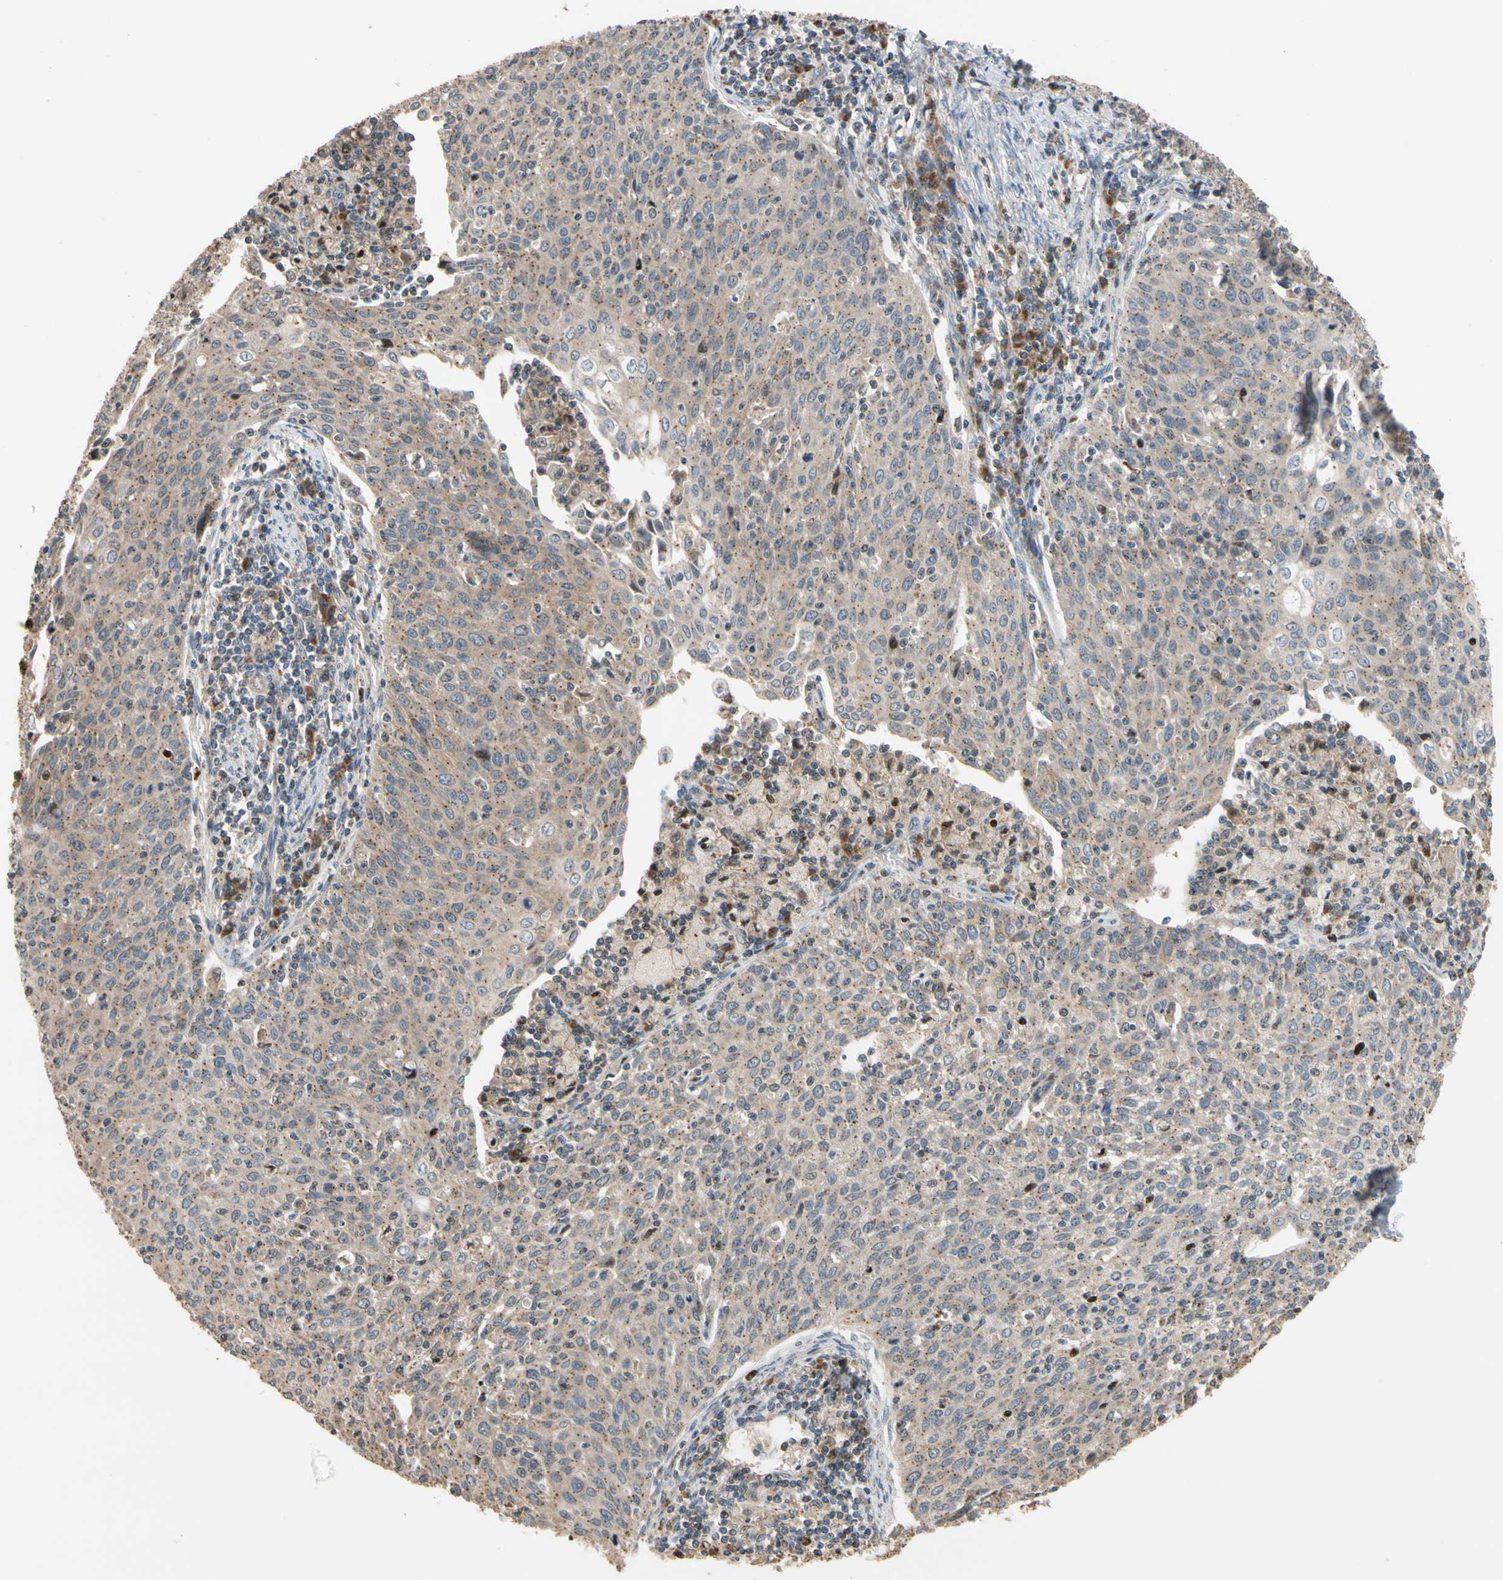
{"staining": {"intensity": "weak", "quantity": ">75%", "location": "cytoplasmic/membranous"}, "tissue": "cervical cancer", "cell_type": "Tumor cells", "image_type": "cancer", "snomed": [{"axis": "morphology", "description": "Squamous cell carcinoma, NOS"}, {"axis": "topography", "description": "Cervix"}], "caption": "Tumor cells reveal low levels of weak cytoplasmic/membranous staining in about >75% of cells in human cervical cancer.", "gene": "IP6K2", "patient": {"sex": "female", "age": 38}}